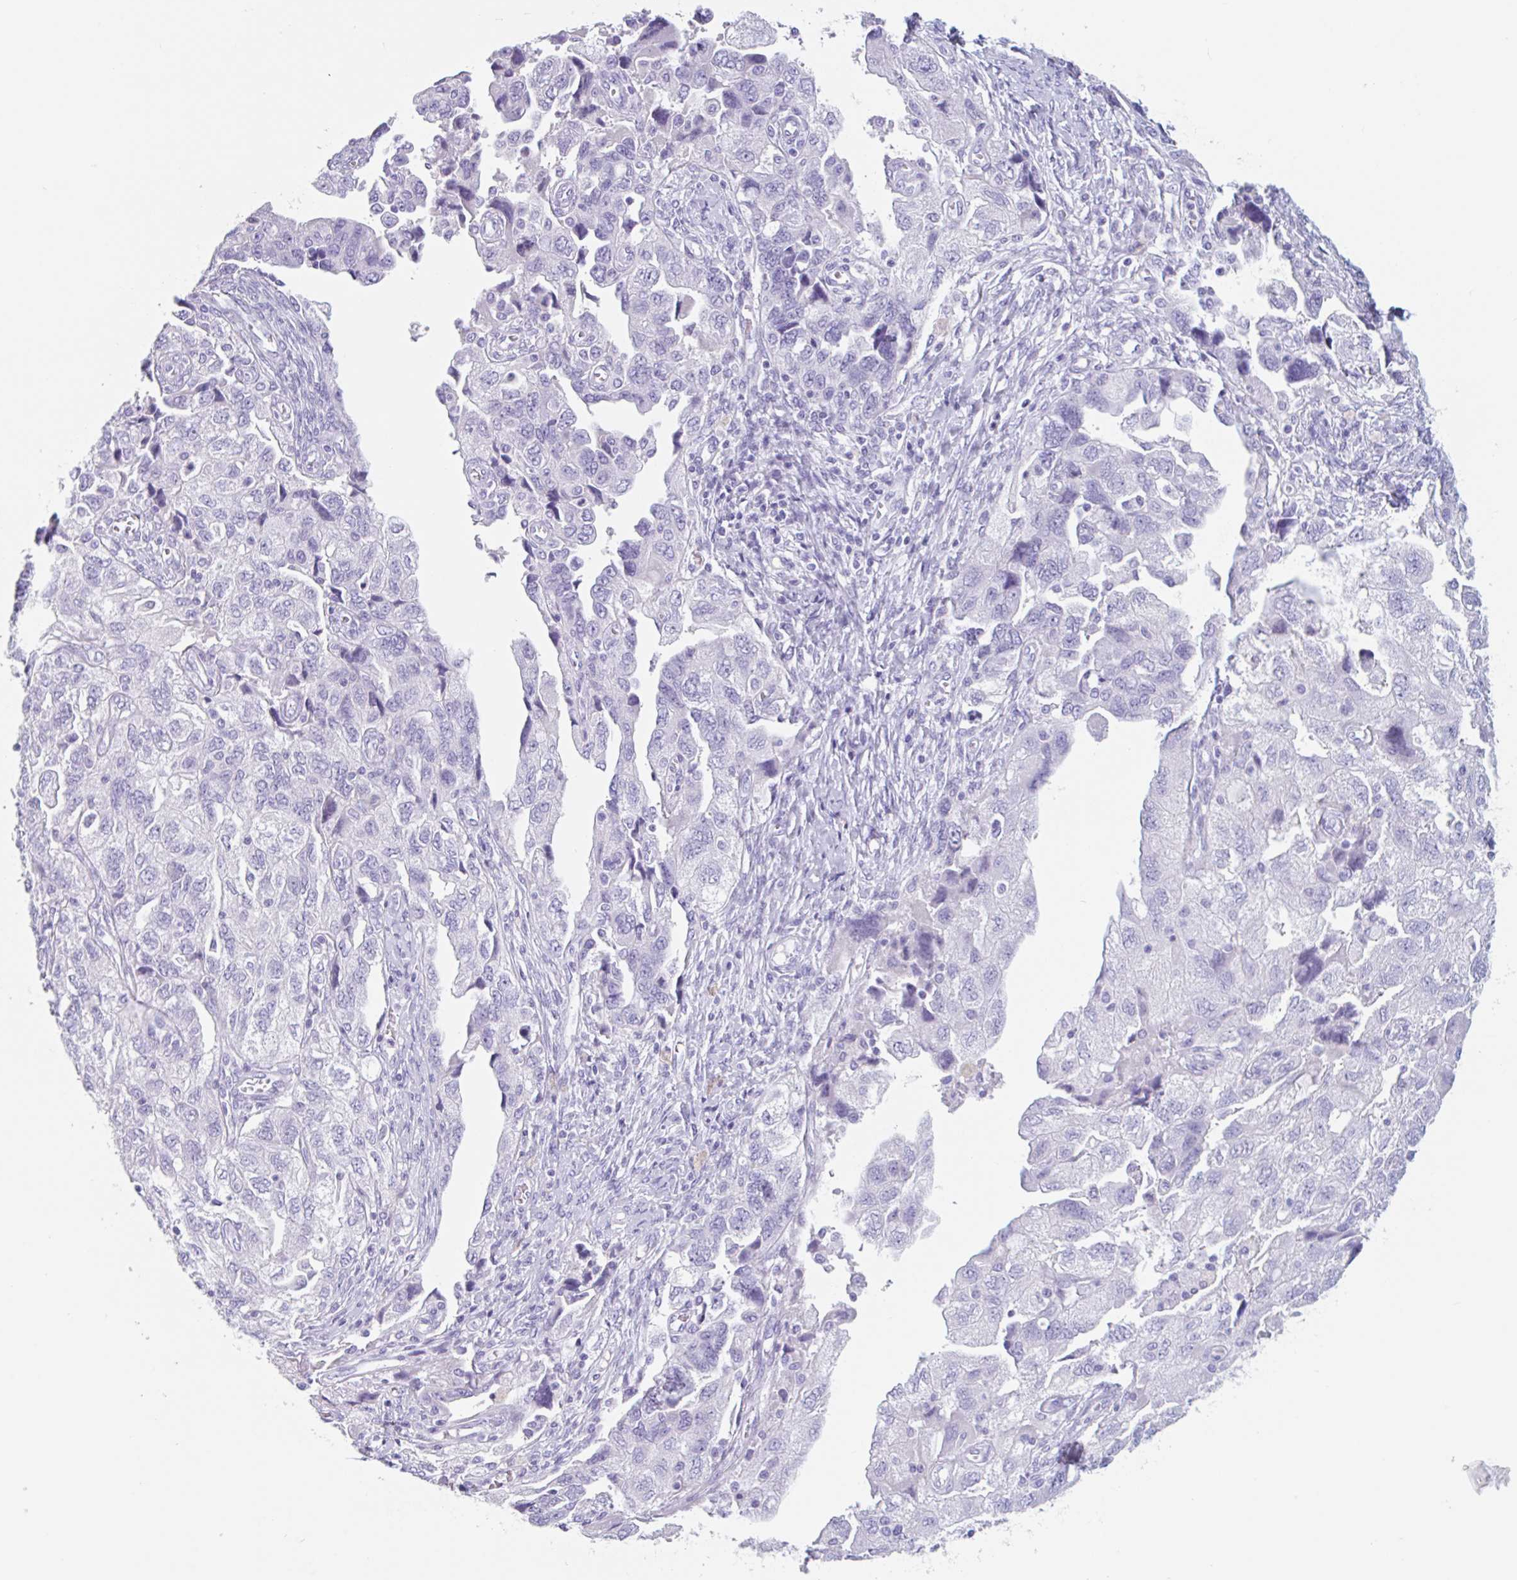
{"staining": {"intensity": "negative", "quantity": "none", "location": "none"}, "tissue": "ovarian cancer", "cell_type": "Tumor cells", "image_type": "cancer", "snomed": [{"axis": "morphology", "description": "Carcinoma, NOS"}, {"axis": "morphology", "description": "Cystadenocarcinoma, serous, NOS"}, {"axis": "topography", "description": "Ovary"}], "caption": "Tumor cells are negative for protein expression in human ovarian cancer (carcinoma). (Stains: DAB IHC with hematoxylin counter stain, Microscopy: brightfield microscopy at high magnification).", "gene": "EMC4", "patient": {"sex": "female", "age": 69}}